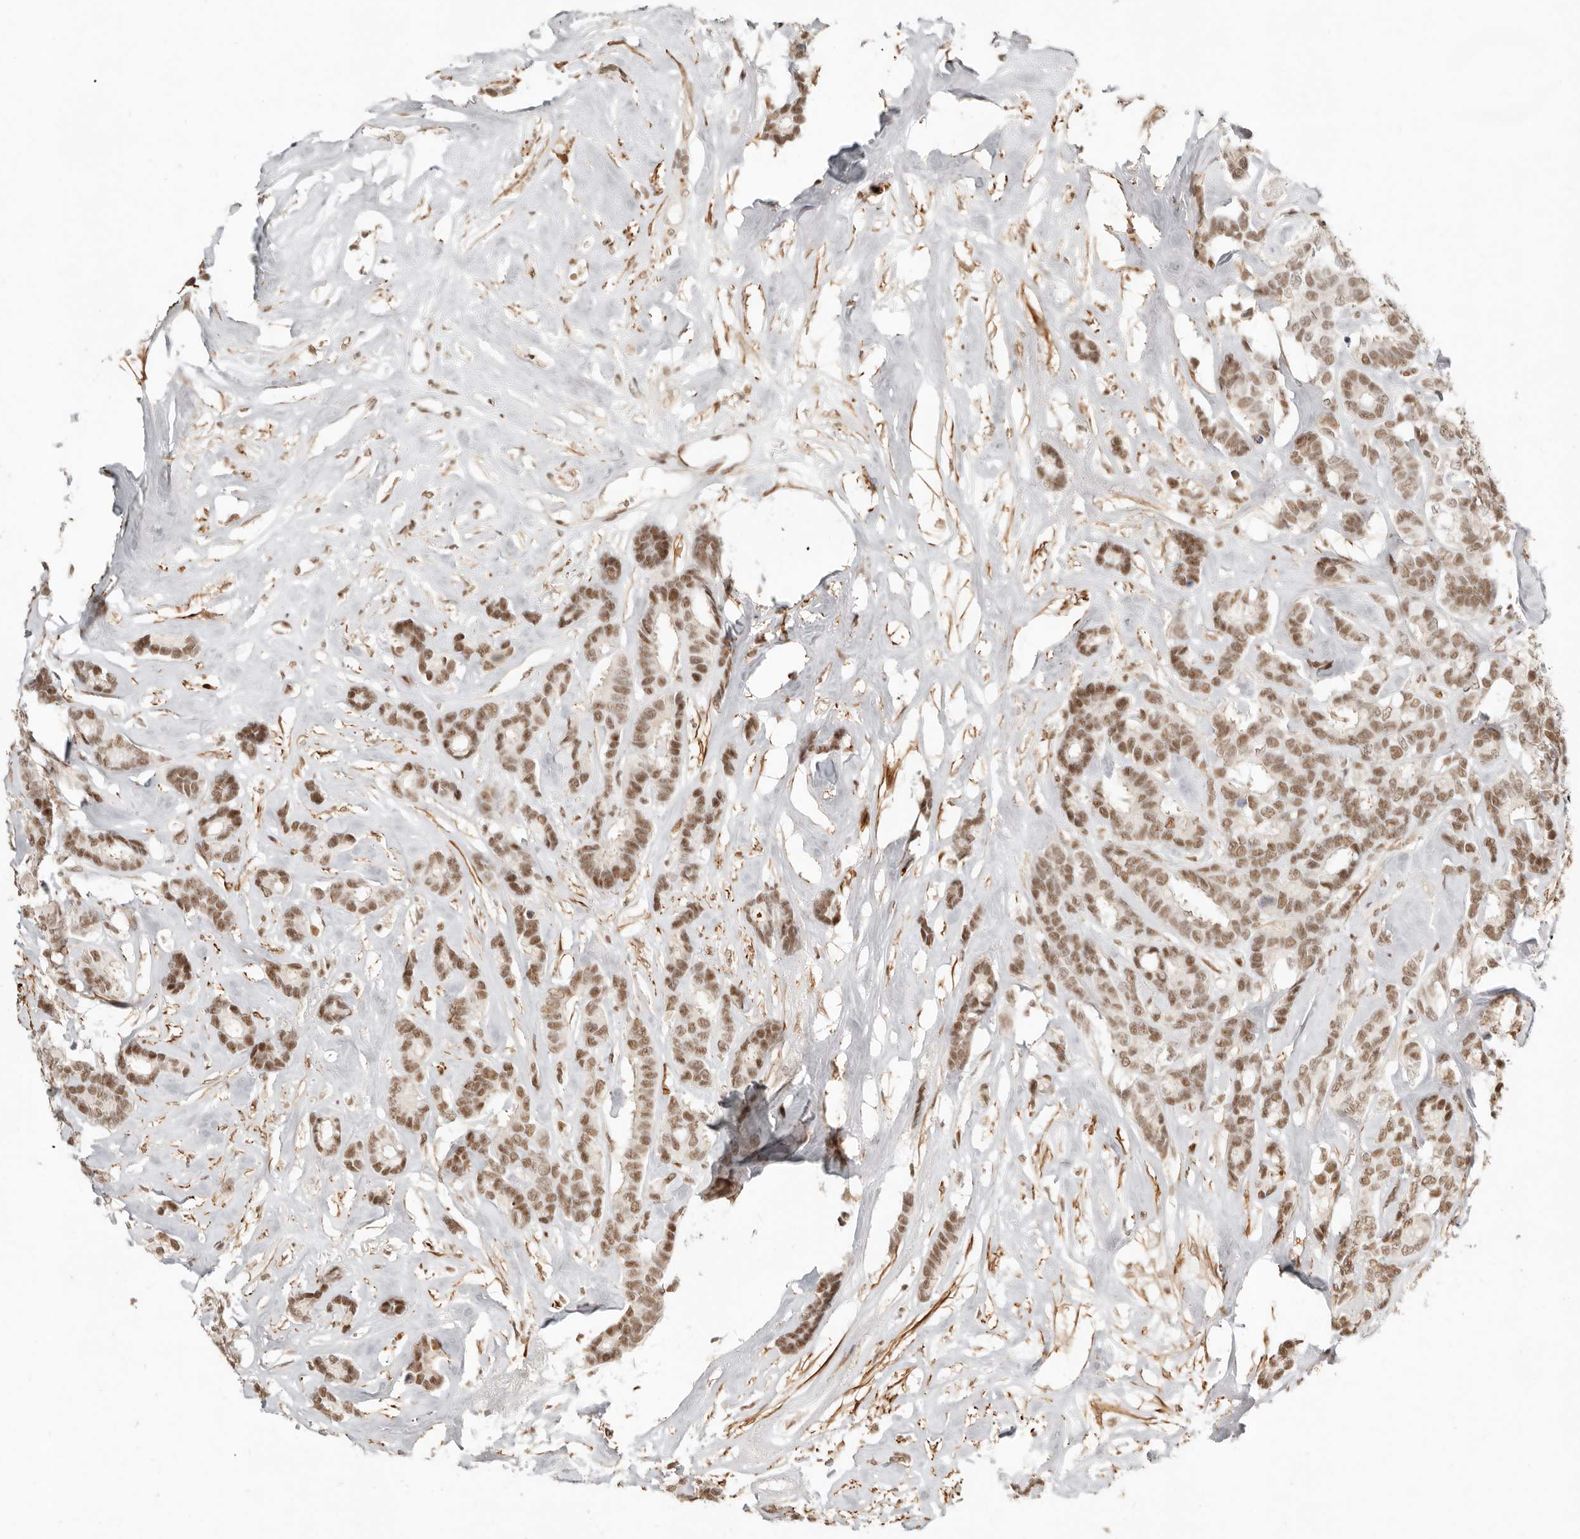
{"staining": {"intensity": "moderate", "quantity": ">75%", "location": "nuclear"}, "tissue": "breast cancer", "cell_type": "Tumor cells", "image_type": "cancer", "snomed": [{"axis": "morphology", "description": "Duct carcinoma"}, {"axis": "topography", "description": "Breast"}], "caption": "Human breast cancer stained with a protein marker reveals moderate staining in tumor cells.", "gene": "GABPA", "patient": {"sex": "female", "age": 87}}